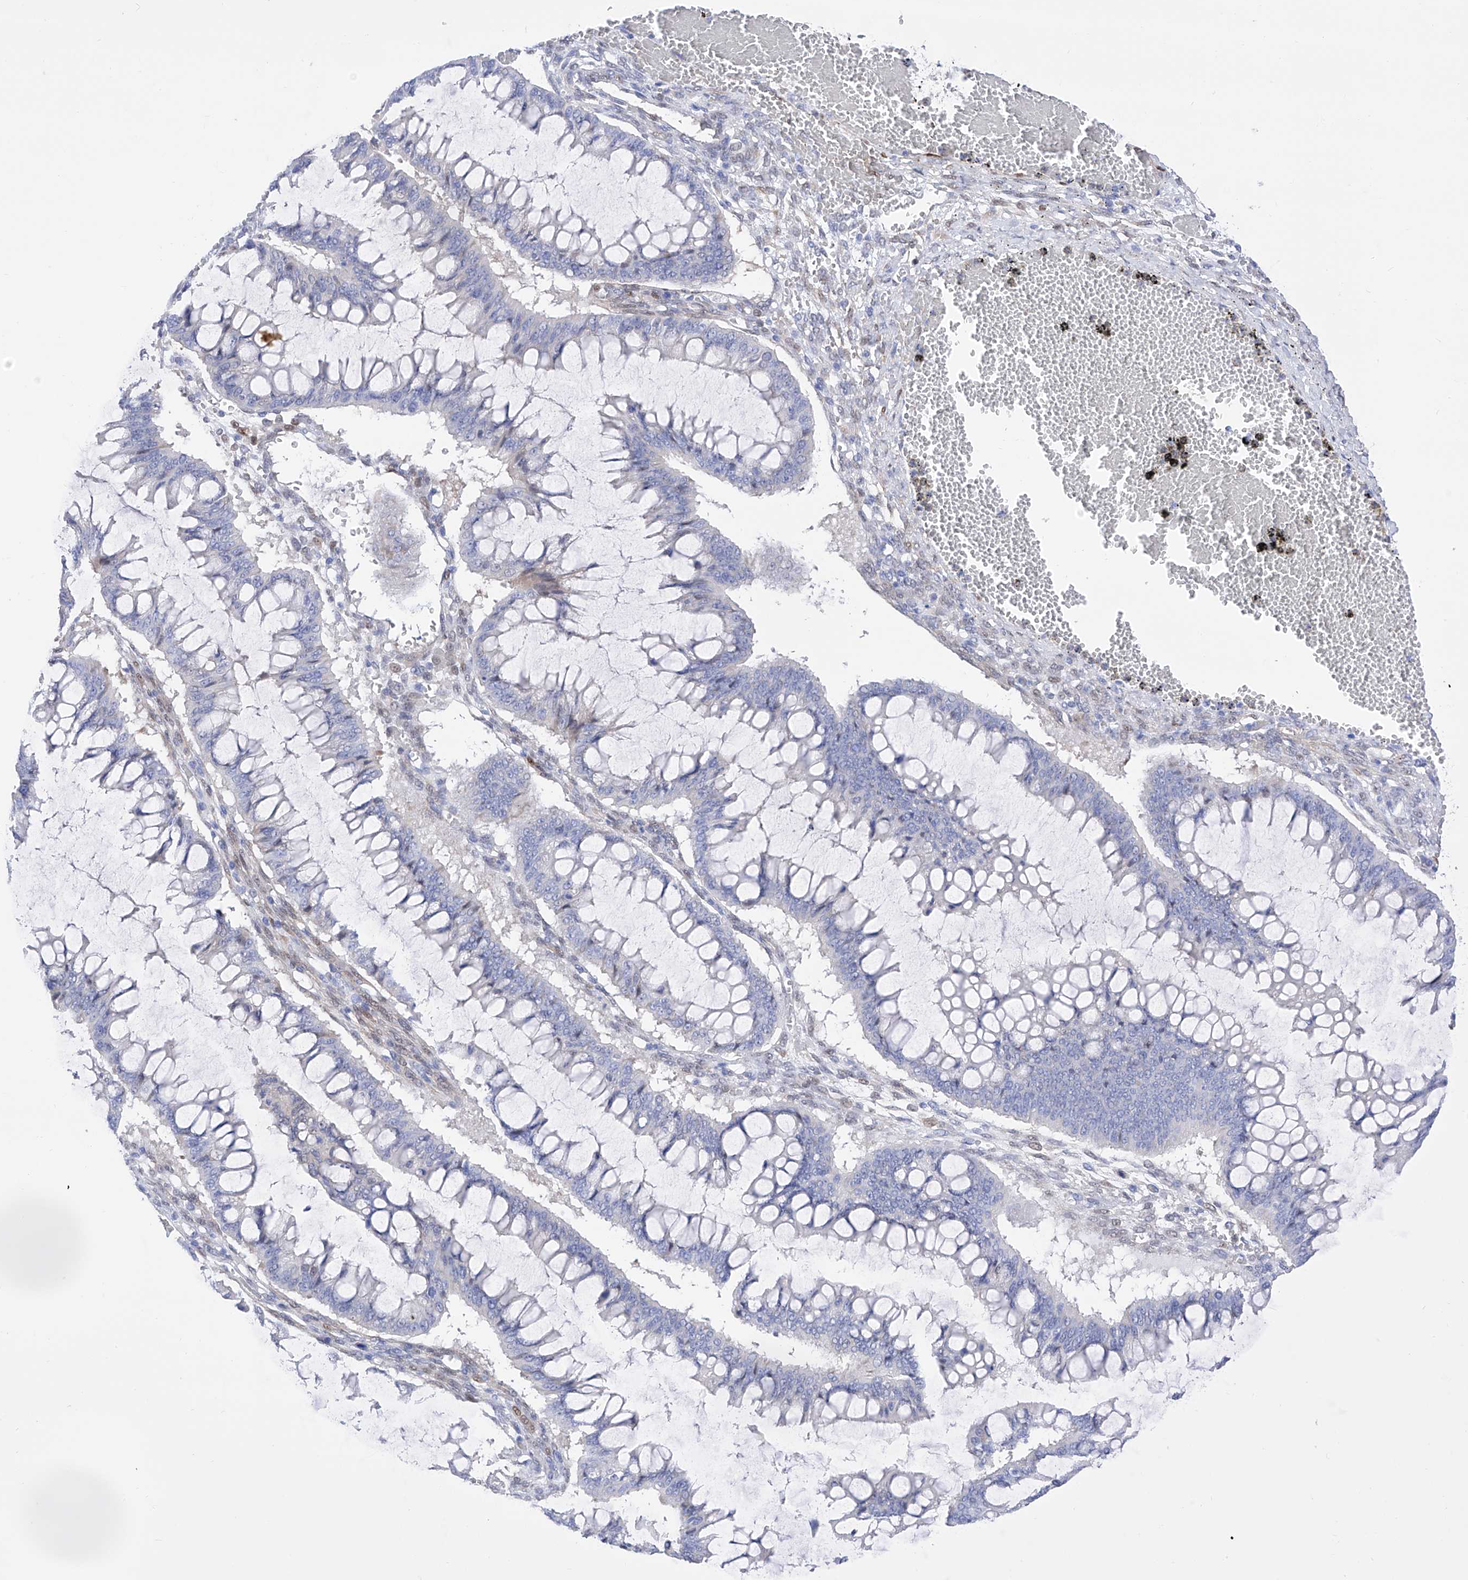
{"staining": {"intensity": "negative", "quantity": "none", "location": "none"}, "tissue": "ovarian cancer", "cell_type": "Tumor cells", "image_type": "cancer", "snomed": [{"axis": "morphology", "description": "Cystadenocarcinoma, mucinous, NOS"}, {"axis": "topography", "description": "Ovary"}], "caption": "This is a micrograph of IHC staining of mucinous cystadenocarcinoma (ovarian), which shows no staining in tumor cells.", "gene": "TRPC7", "patient": {"sex": "female", "age": 73}}